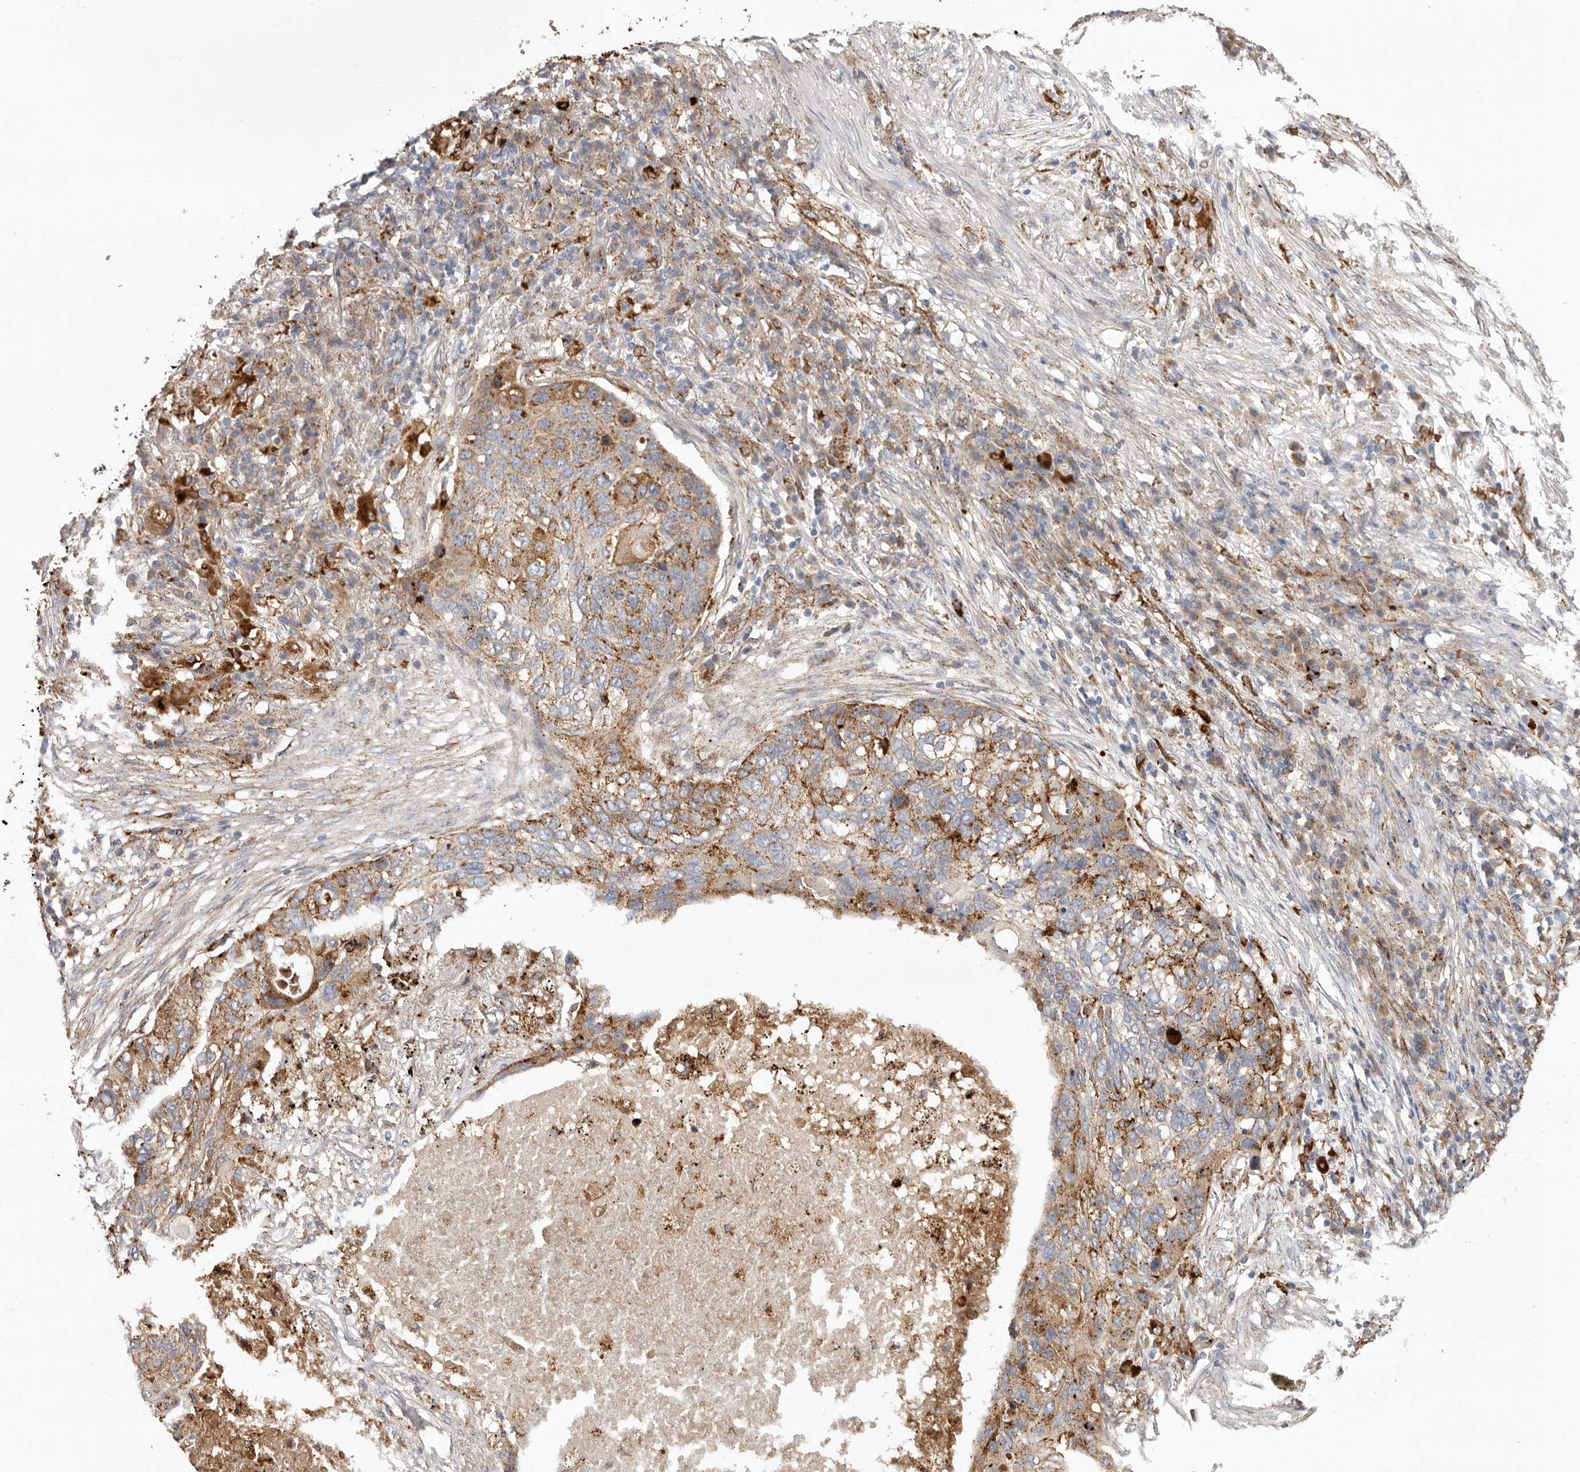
{"staining": {"intensity": "moderate", "quantity": ">75%", "location": "cytoplasmic/membranous"}, "tissue": "lung cancer", "cell_type": "Tumor cells", "image_type": "cancer", "snomed": [{"axis": "morphology", "description": "Squamous cell carcinoma, NOS"}, {"axis": "topography", "description": "Lung"}], "caption": "The image exhibits staining of lung cancer, revealing moderate cytoplasmic/membranous protein positivity (brown color) within tumor cells.", "gene": "GRN", "patient": {"sex": "female", "age": 63}}